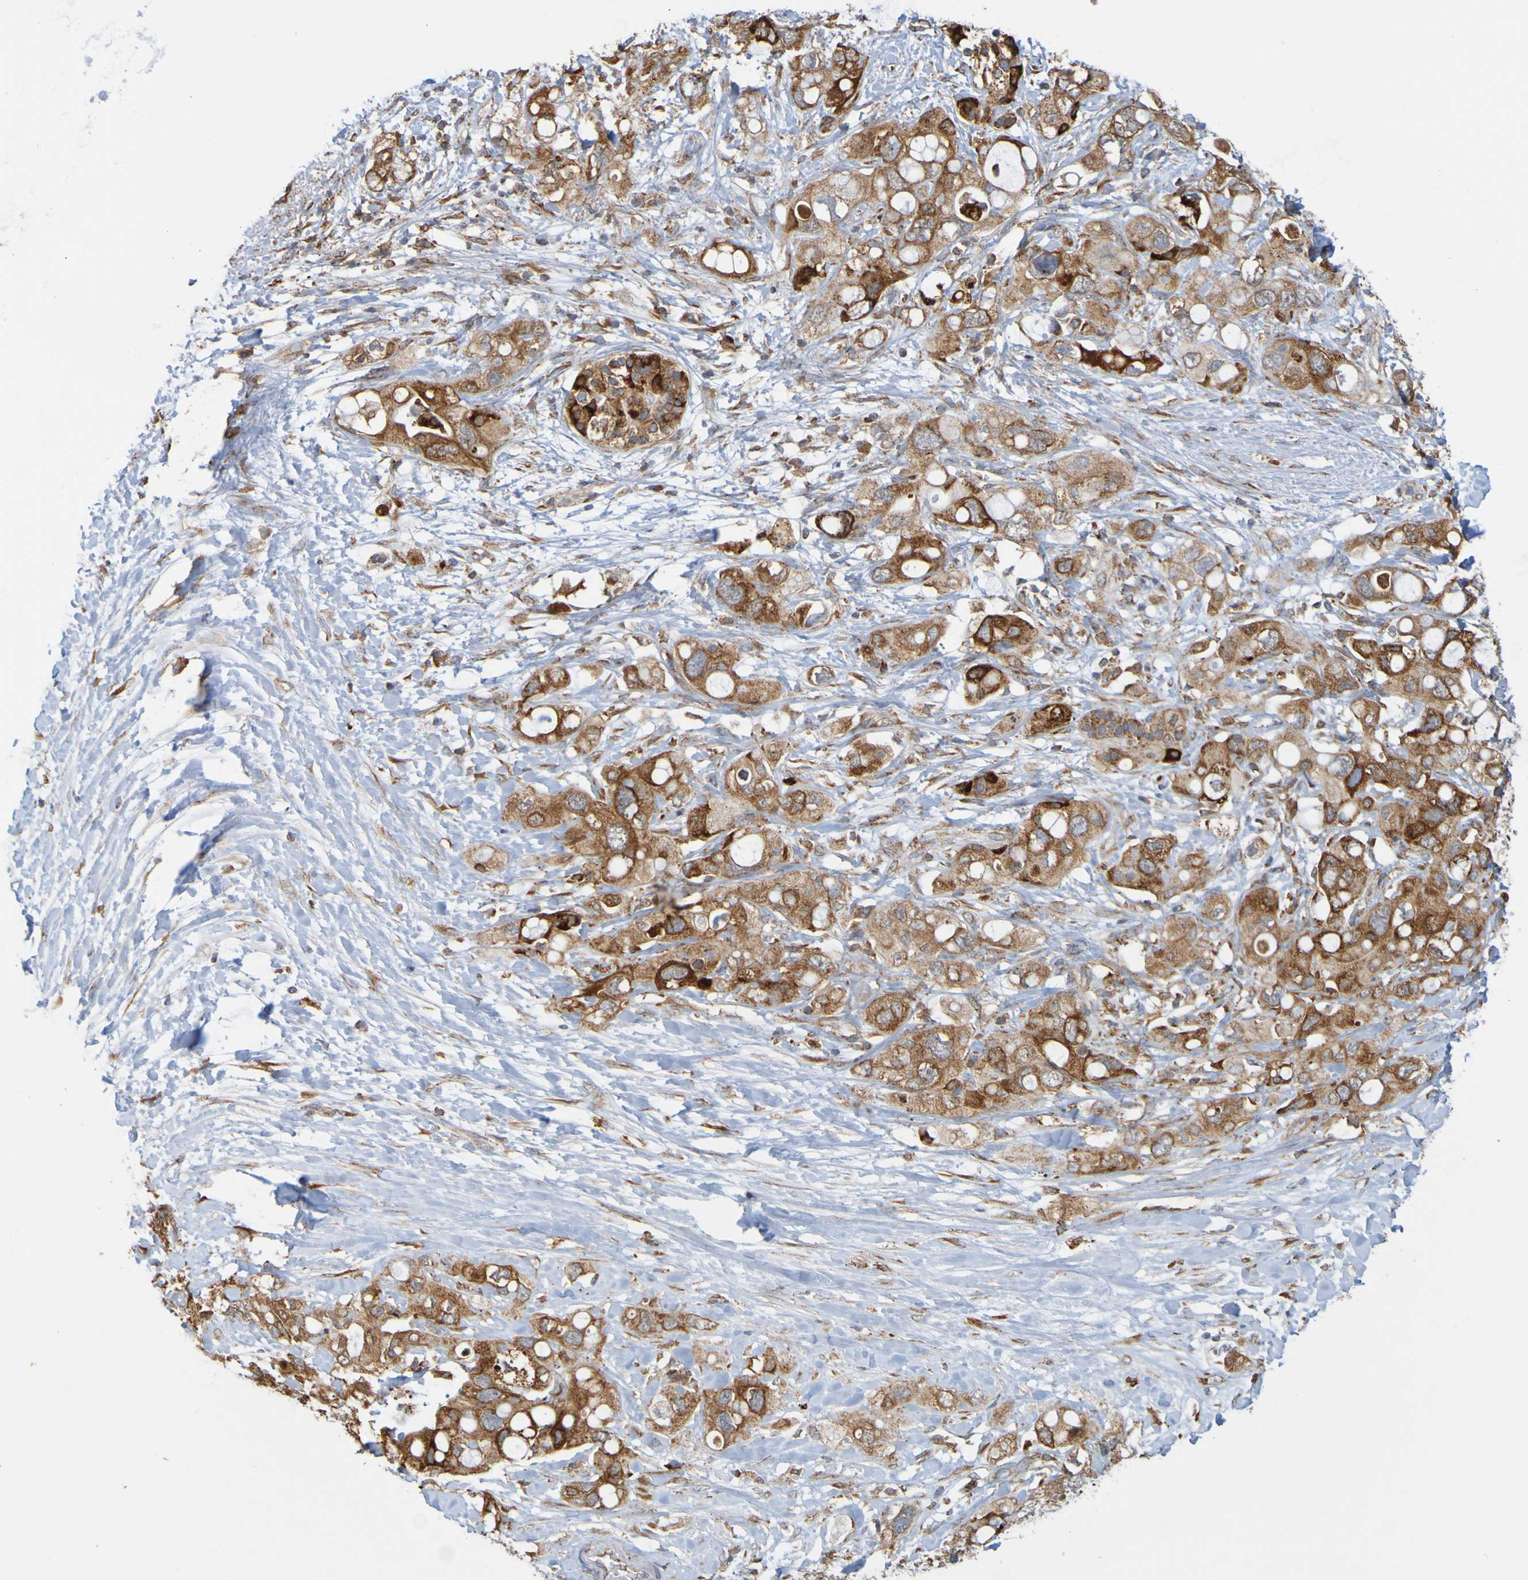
{"staining": {"intensity": "strong", "quantity": "<25%", "location": "cytoplasmic/membranous"}, "tissue": "pancreatic cancer", "cell_type": "Tumor cells", "image_type": "cancer", "snomed": [{"axis": "morphology", "description": "Adenocarcinoma, NOS"}, {"axis": "topography", "description": "Pancreas"}], "caption": "Strong cytoplasmic/membranous positivity is appreciated in about <25% of tumor cells in pancreatic cancer (adenocarcinoma).", "gene": "PDIA3", "patient": {"sex": "female", "age": 56}}